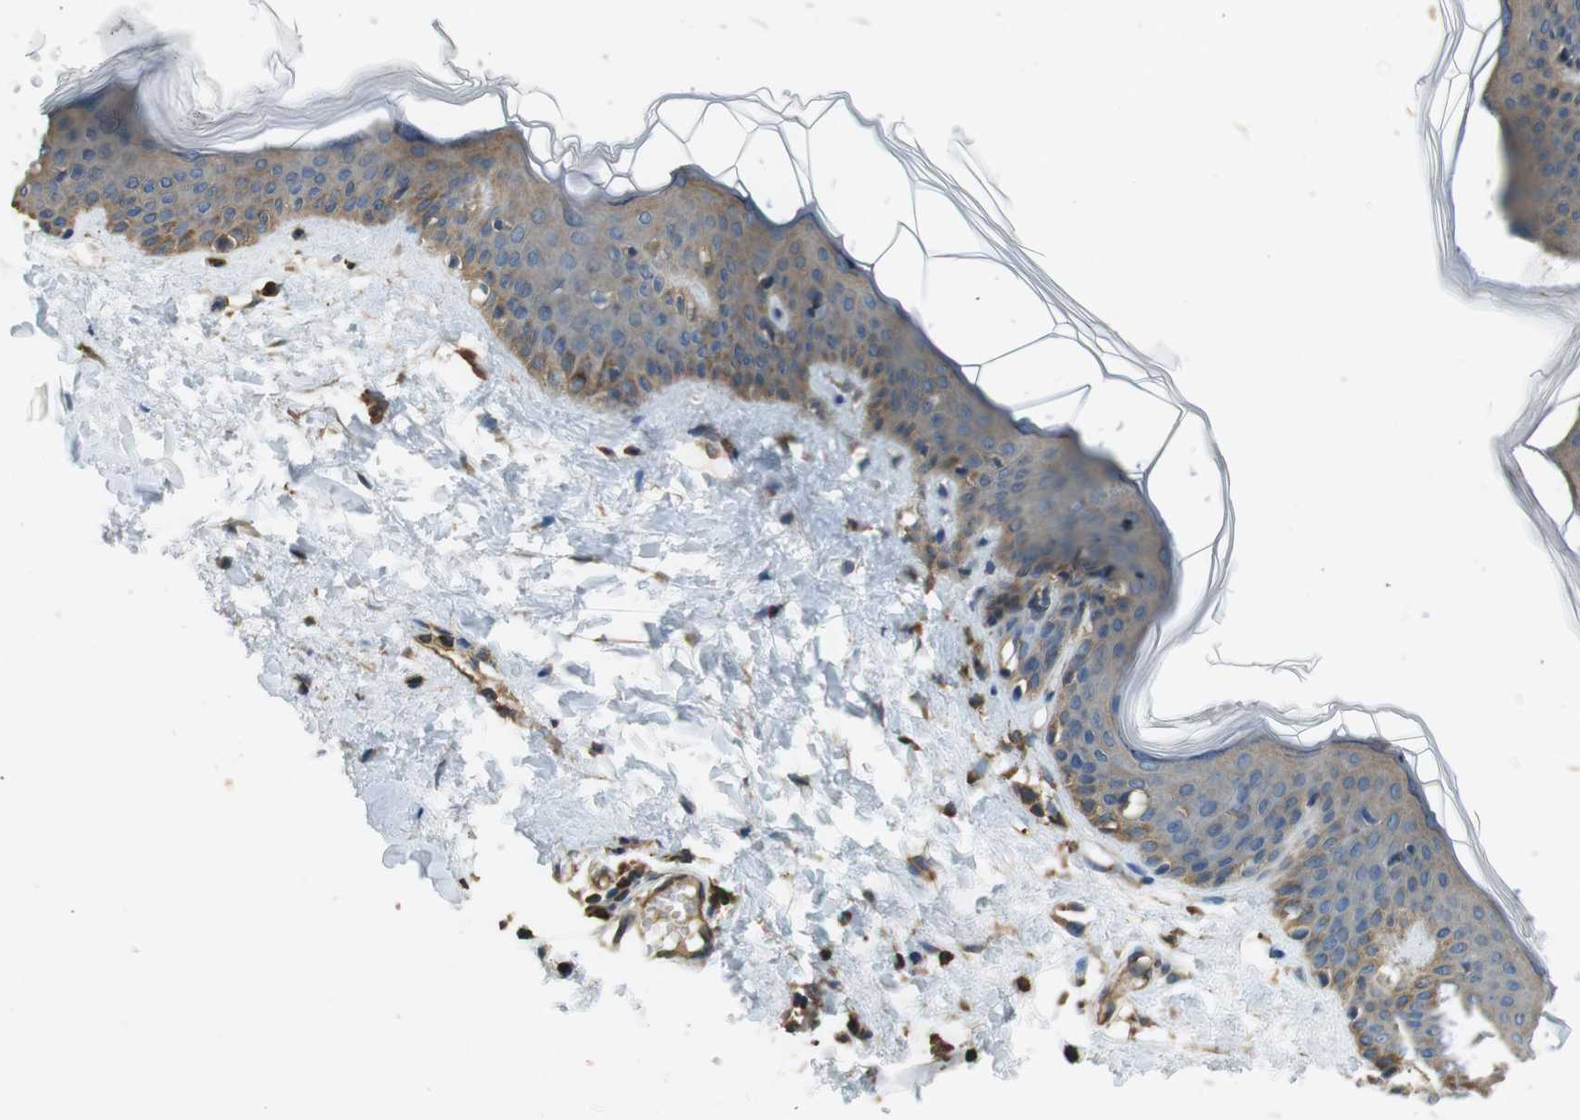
{"staining": {"intensity": "moderate", "quantity": ">75%", "location": "cytoplasmic/membranous"}, "tissue": "skin", "cell_type": "Fibroblasts", "image_type": "normal", "snomed": [{"axis": "morphology", "description": "Normal tissue, NOS"}, {"axis": "topography", "description": "Skin"}], "caption": "Protein analysis of normal skin exhibits moderate cytoplasmic/membranous positivity in about >75% of fibroblasts.", "gene": "FCAR", "patient": {"sex": "female", "age": 17}}